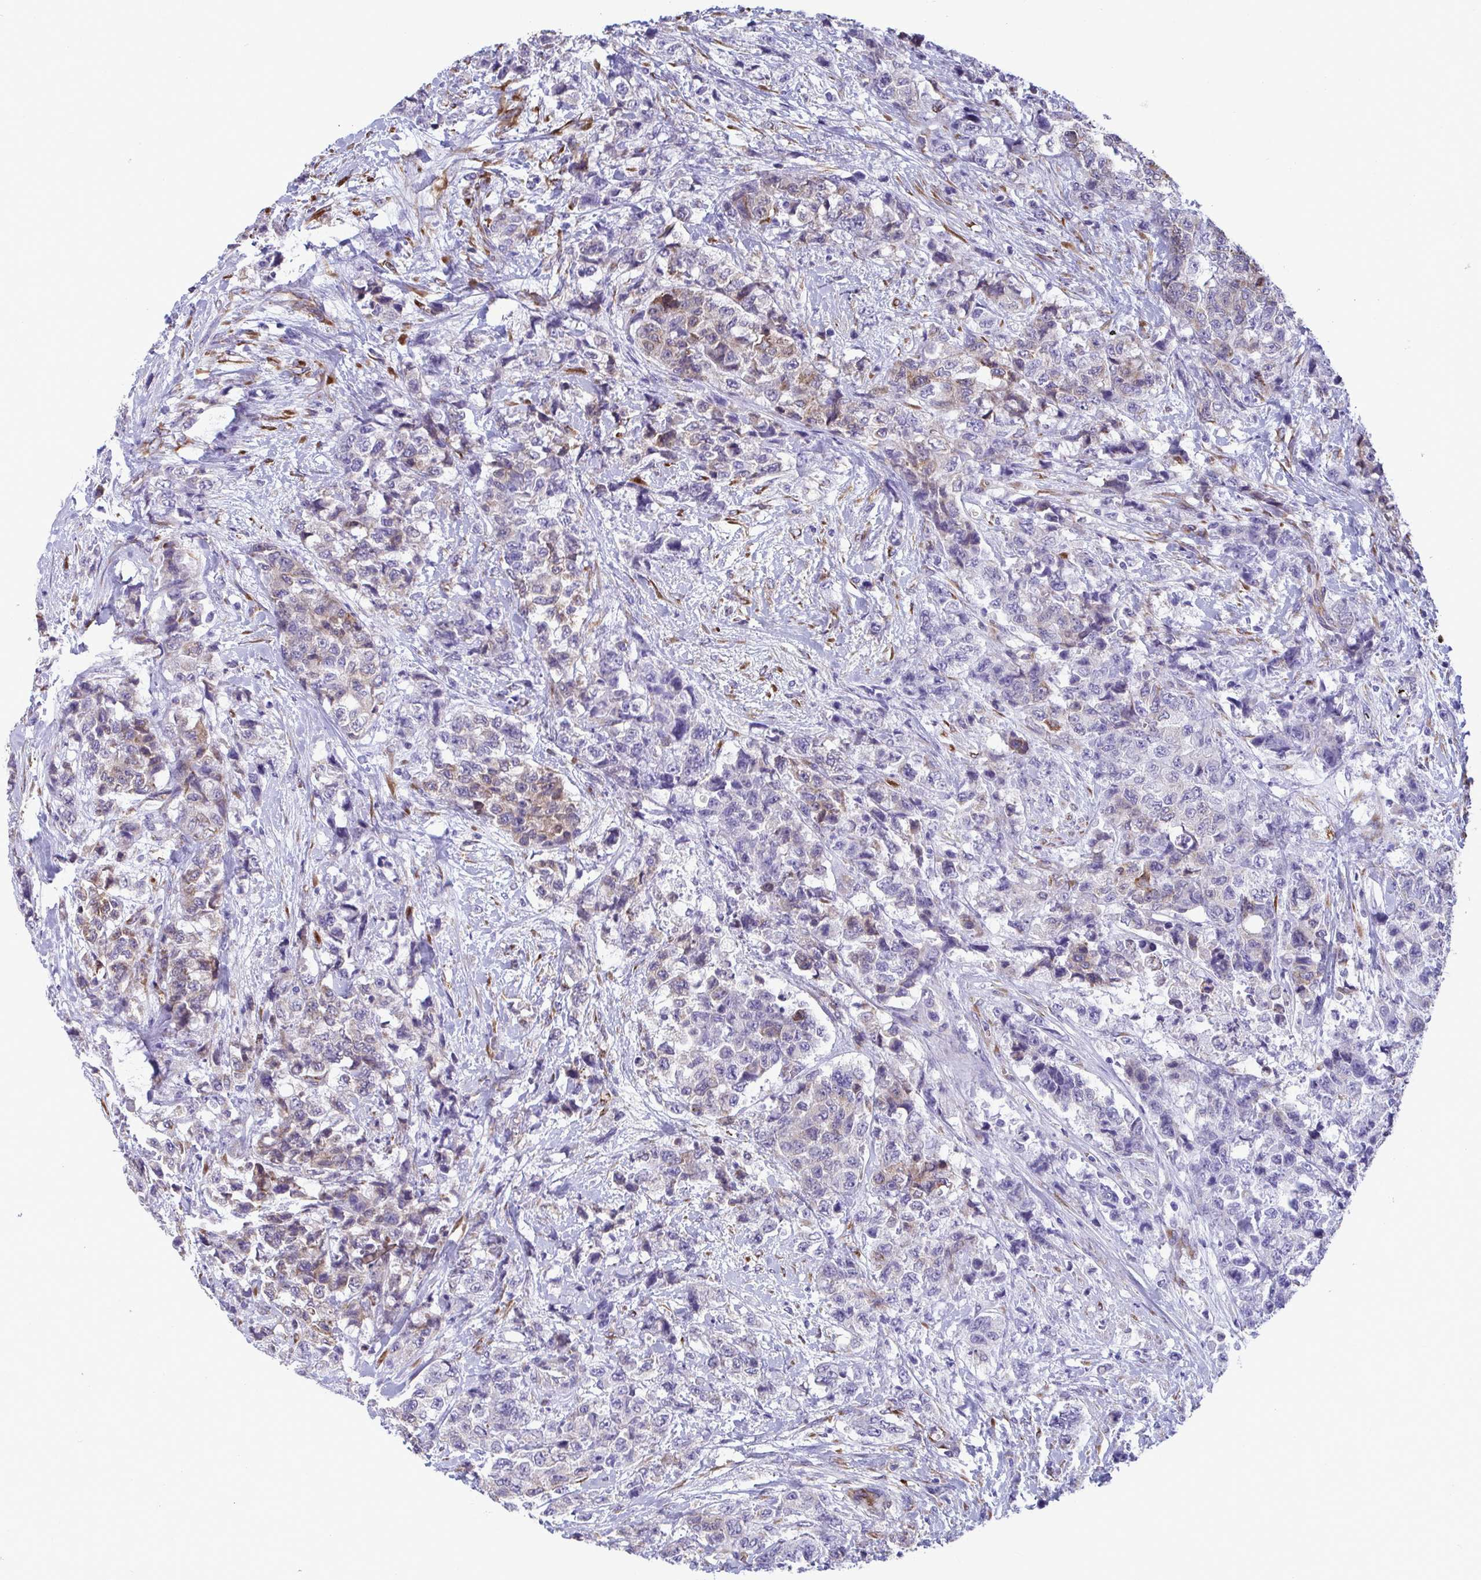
{"staining": {"intensity": "moderate", "quantity": "<25%", "location": "cytoplasmic/membranous"}, "tissue": "urothelial cancer", "cell_type": "Tumor cells", "image_type": "cancer", "snomed": [{"axis": "morphology", "description": "Urothelial carcinoma, High grade"}, {"axis": "topography", "description": "Urinary bladder"}], "caption": "Immunohistochemistry (DAB) staining of human urothelial cancer shows moderate cytoplasmic/membranous protein expression in approximately <25% of tumor cells.", "gene": "ASPH", "patient": {"sex": "female", "age": 78}}